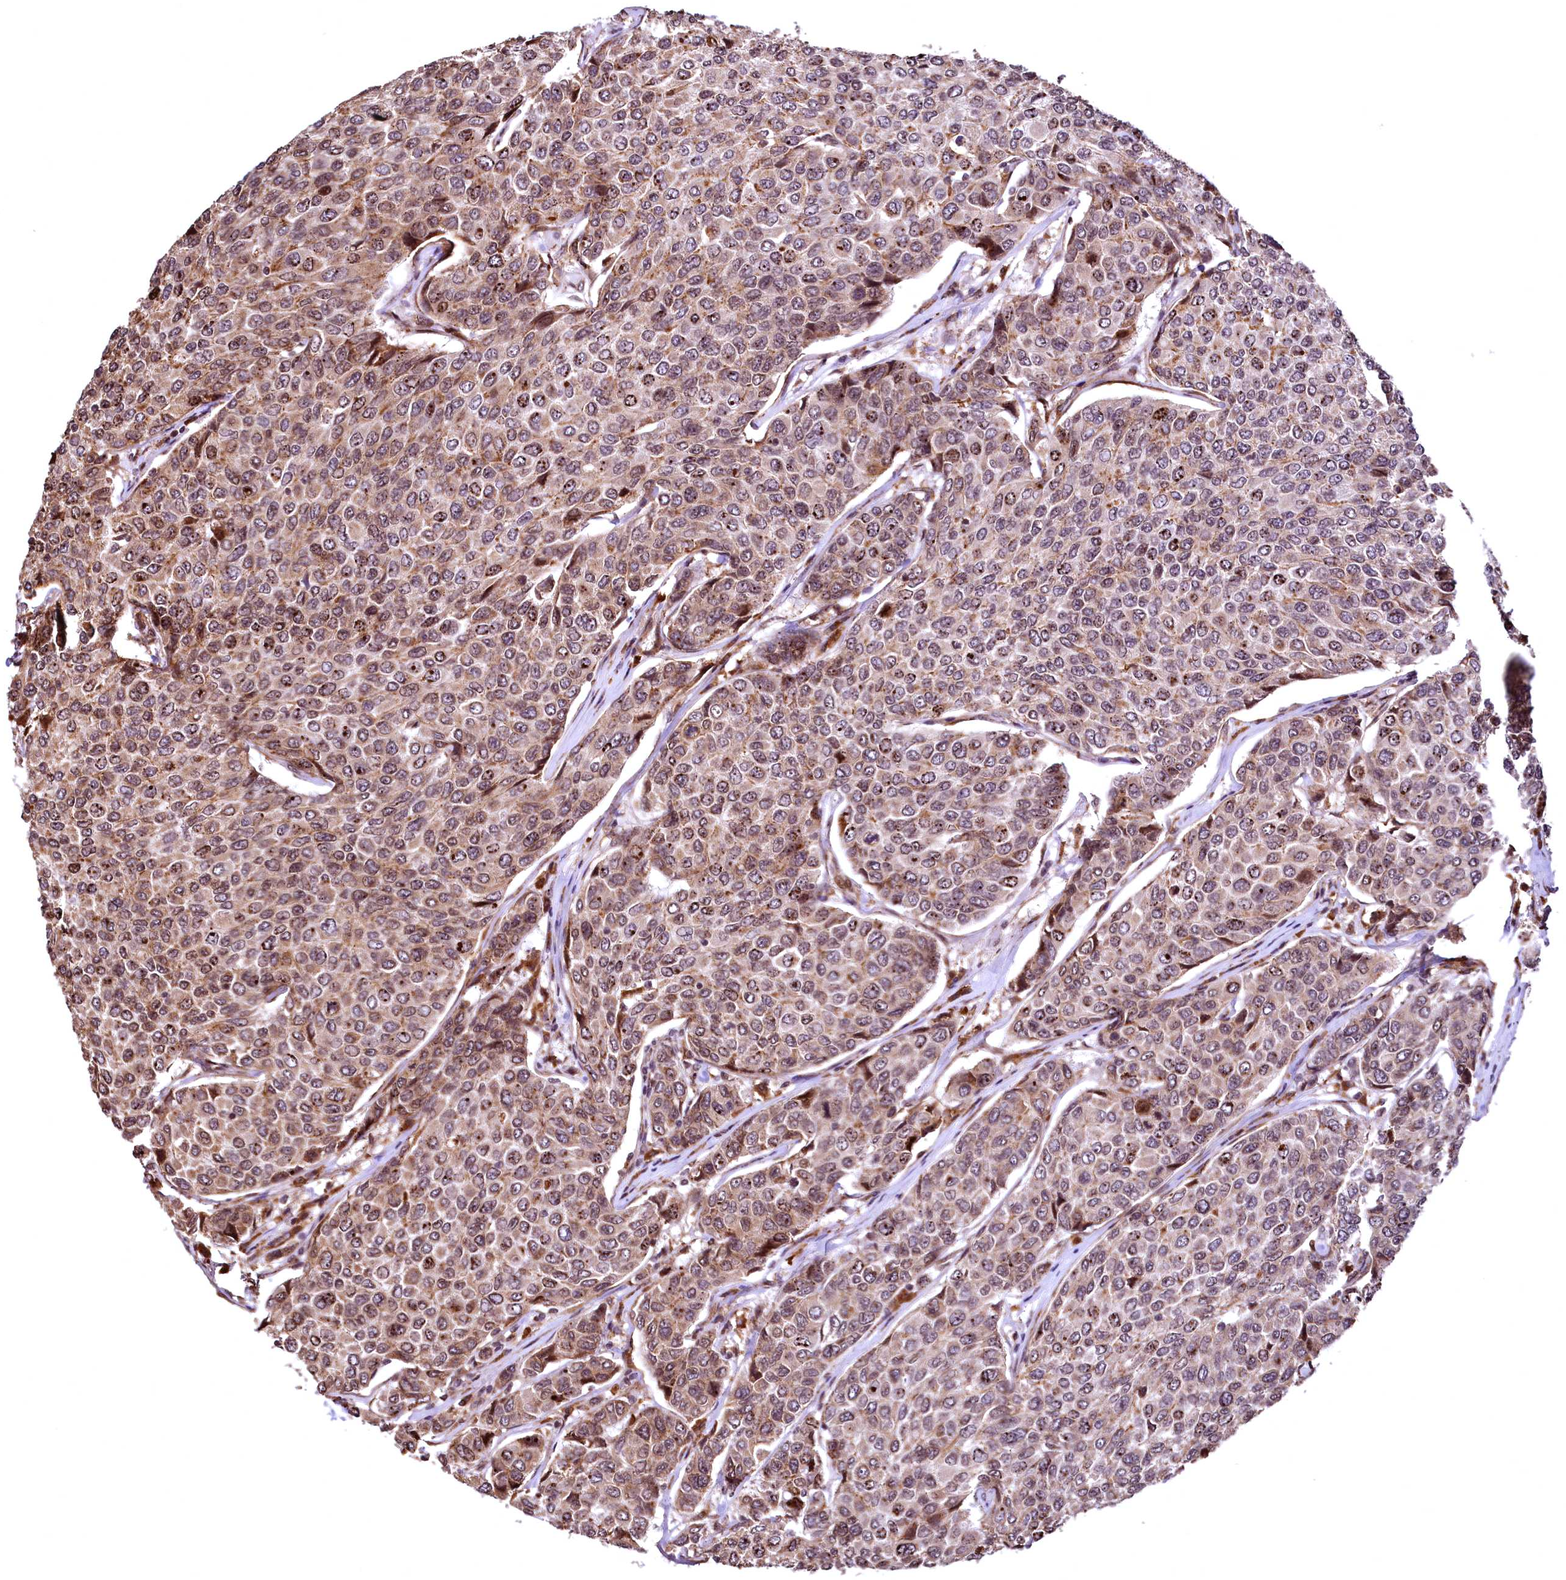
{"staining": {"intensity": "moderate", "quantity": "25%-75%", "location": "cytoplasmic/membranous,nuclear"}, "tissue": "breast cancer", "cell_type": "Tumor cells", "image_type": "cancer", "snomed": [{"axis": "morphology", "description": "Duct carcinoma"}, {"axis": "topography", "description": "Breast"}], "caption": "DAB immunohistochemical staining of breast cancer shows moderate cytoplasmic/membranous and nuclear protein positivity in about 25%-75% of tumor cells.", "gene": "PDS5B", "patient": {"sex": "female", "age": 55}}